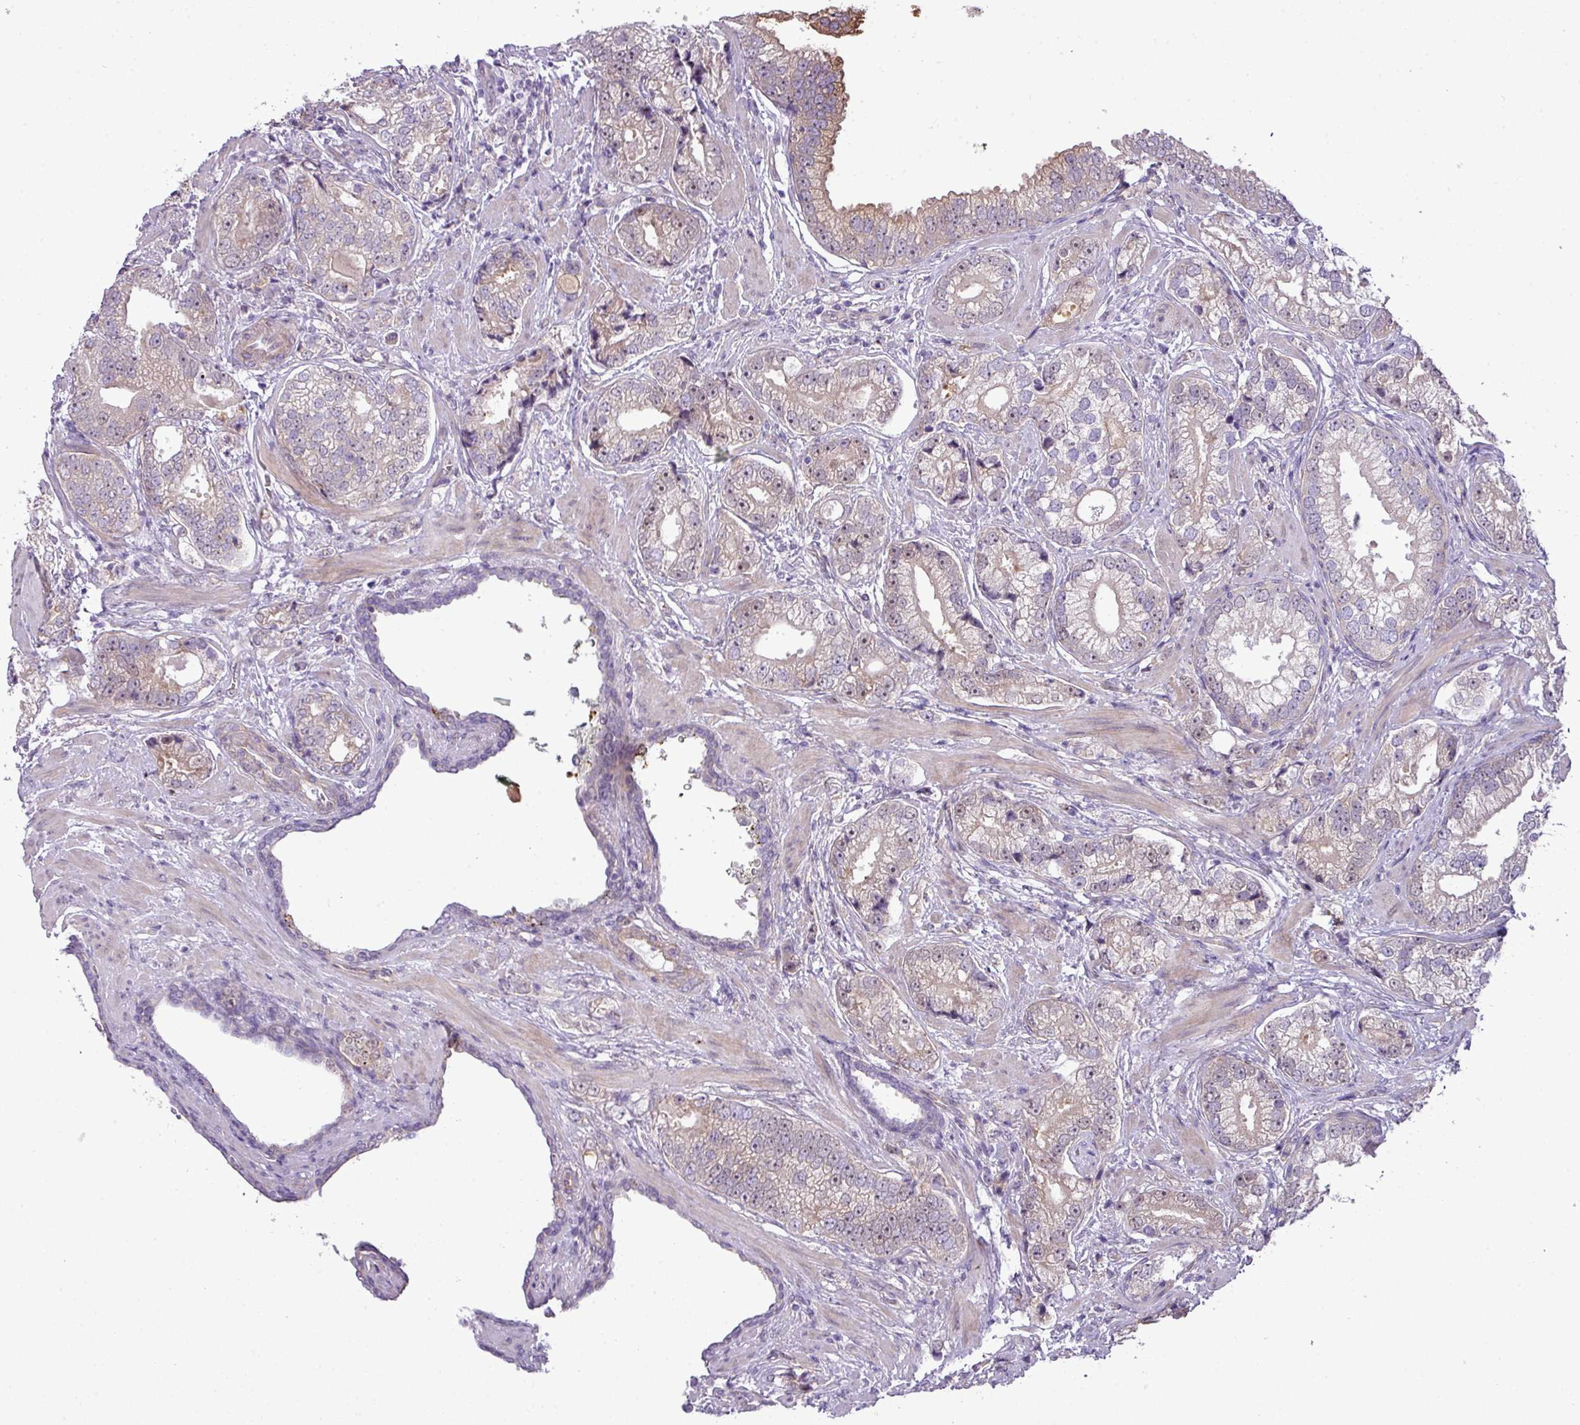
{"staining": {"intensity": "weak", "quantity": "25%-75%", "location": "cytoplasmic/membranous,nuclear"}, "tissue": "prostate cancer", "cell_type": "Tumor cells", "image_type": "cancer", "snomed": [{"axis": "morphology", "description": "Adenocarcinoma, High grade"}, {"axis": "topography", "description": "Prostate"}], "caption": "The photomicrograph reveals a brown stain indicating the presence of a protein in the cytoplasmic/membranous and nuclear of tumor cells in high-grade adenocarcinoma (prostate). The protein of interest is stained brown, and the nuclei are stained in blue (DAB IHC with brightfield microscopy, high magnification).", "gene": "MAK16", "patient": {"sex": "male", "age": 75}}